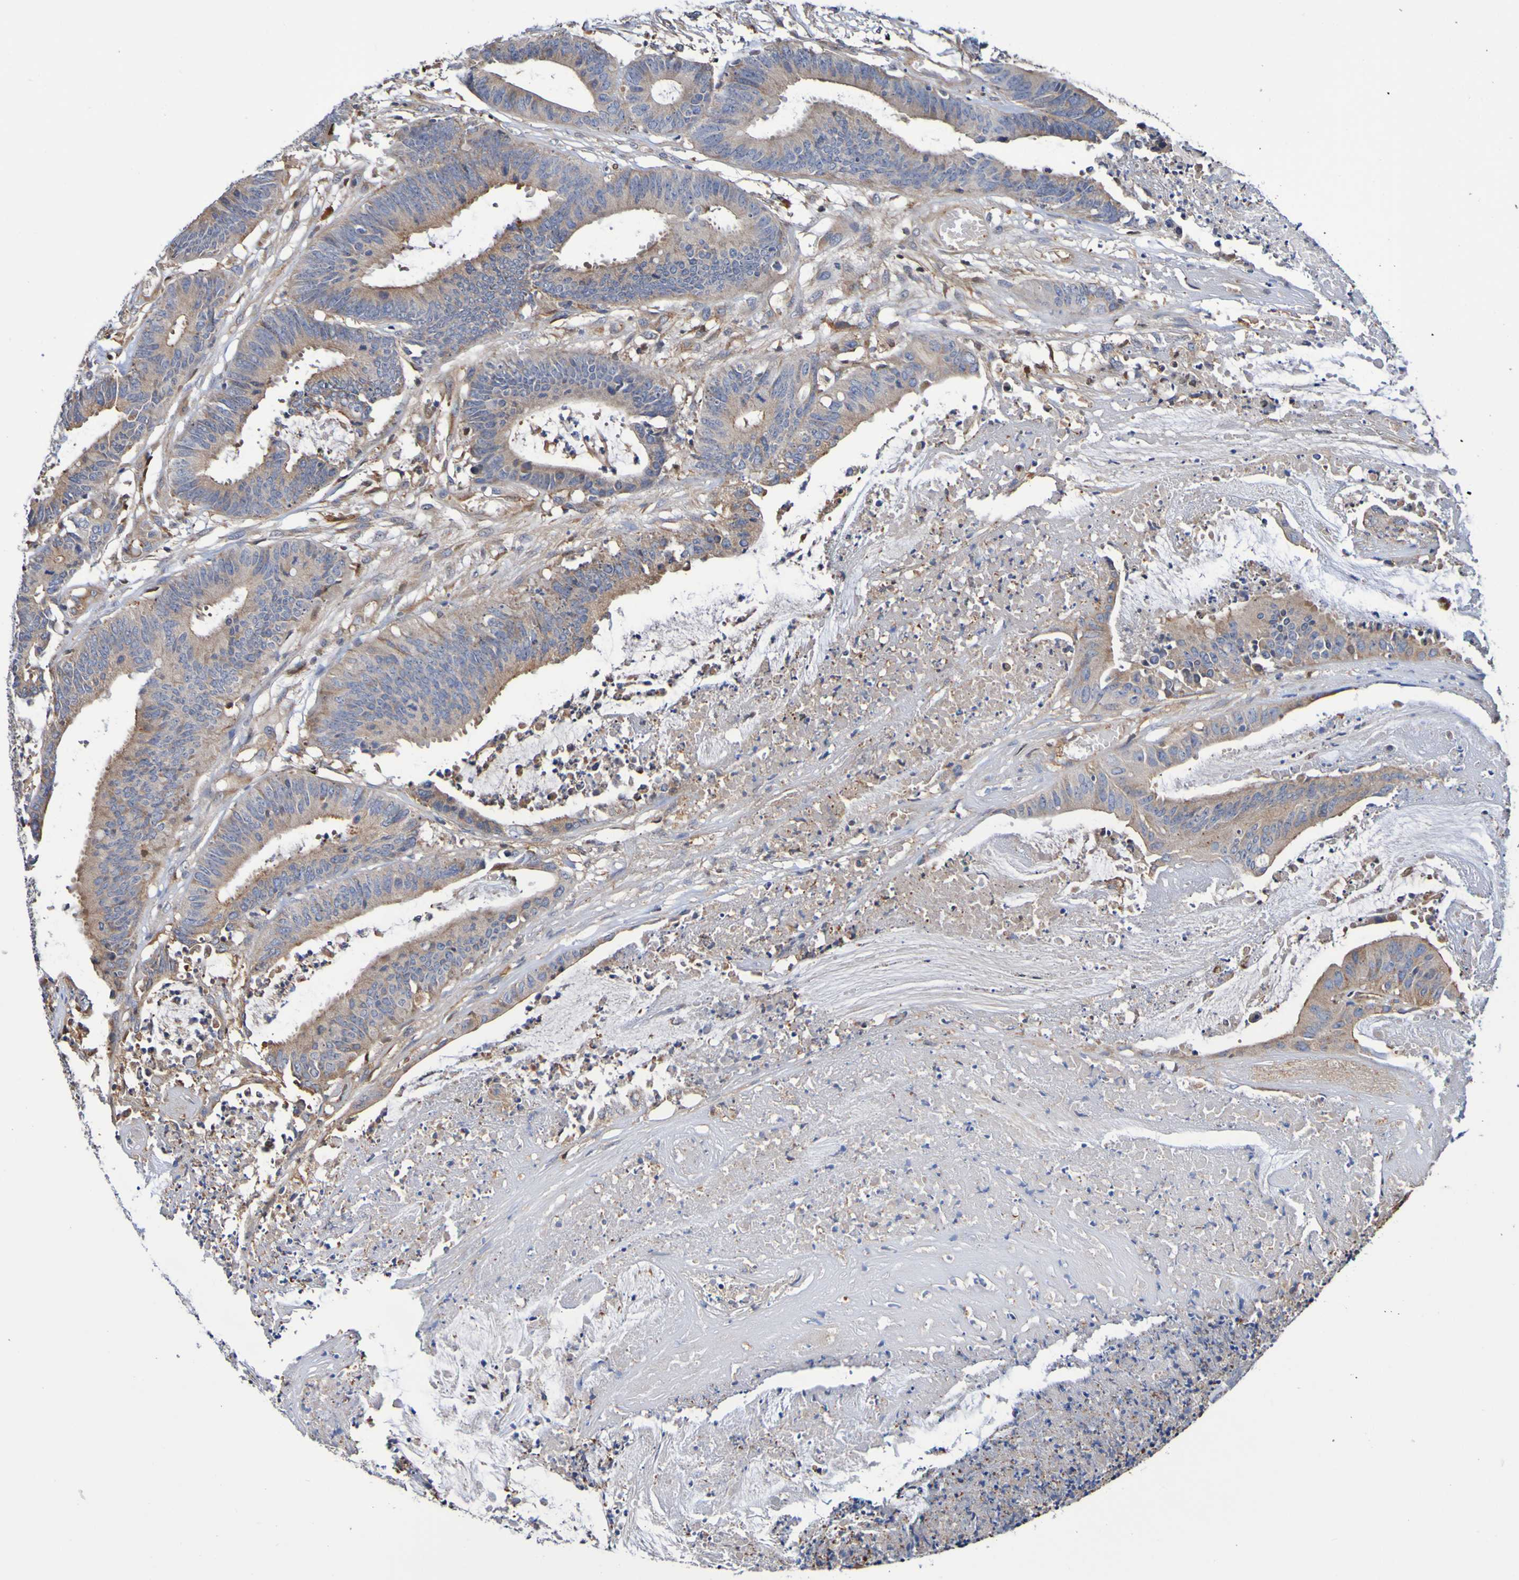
{"staining": {"intensity": "weak", "quantity": ">75%", "location": "cytoplasmic/membranous"}, "tissue": "colorectal cancer", "cell_type": "Tumor cells", "image_type": "cancer", "snomed": [{"axis": "morphology", "description": "Adenocarcinoma, NOS"}, {"axis": "topography", "description": "Rectum"}], "caption": "Immunohistochemistry histopathology image of neoplastic tissue: human colorectal cancer stained using IHC exhibits low levels of weak protein expression localized specifically in the cytoplasmic/membranous of tumor cells, appearing as a cytoplasmic/membranous brown color.", "gene": "METAP2", "patient": {"sex": "female", "age": 66}}